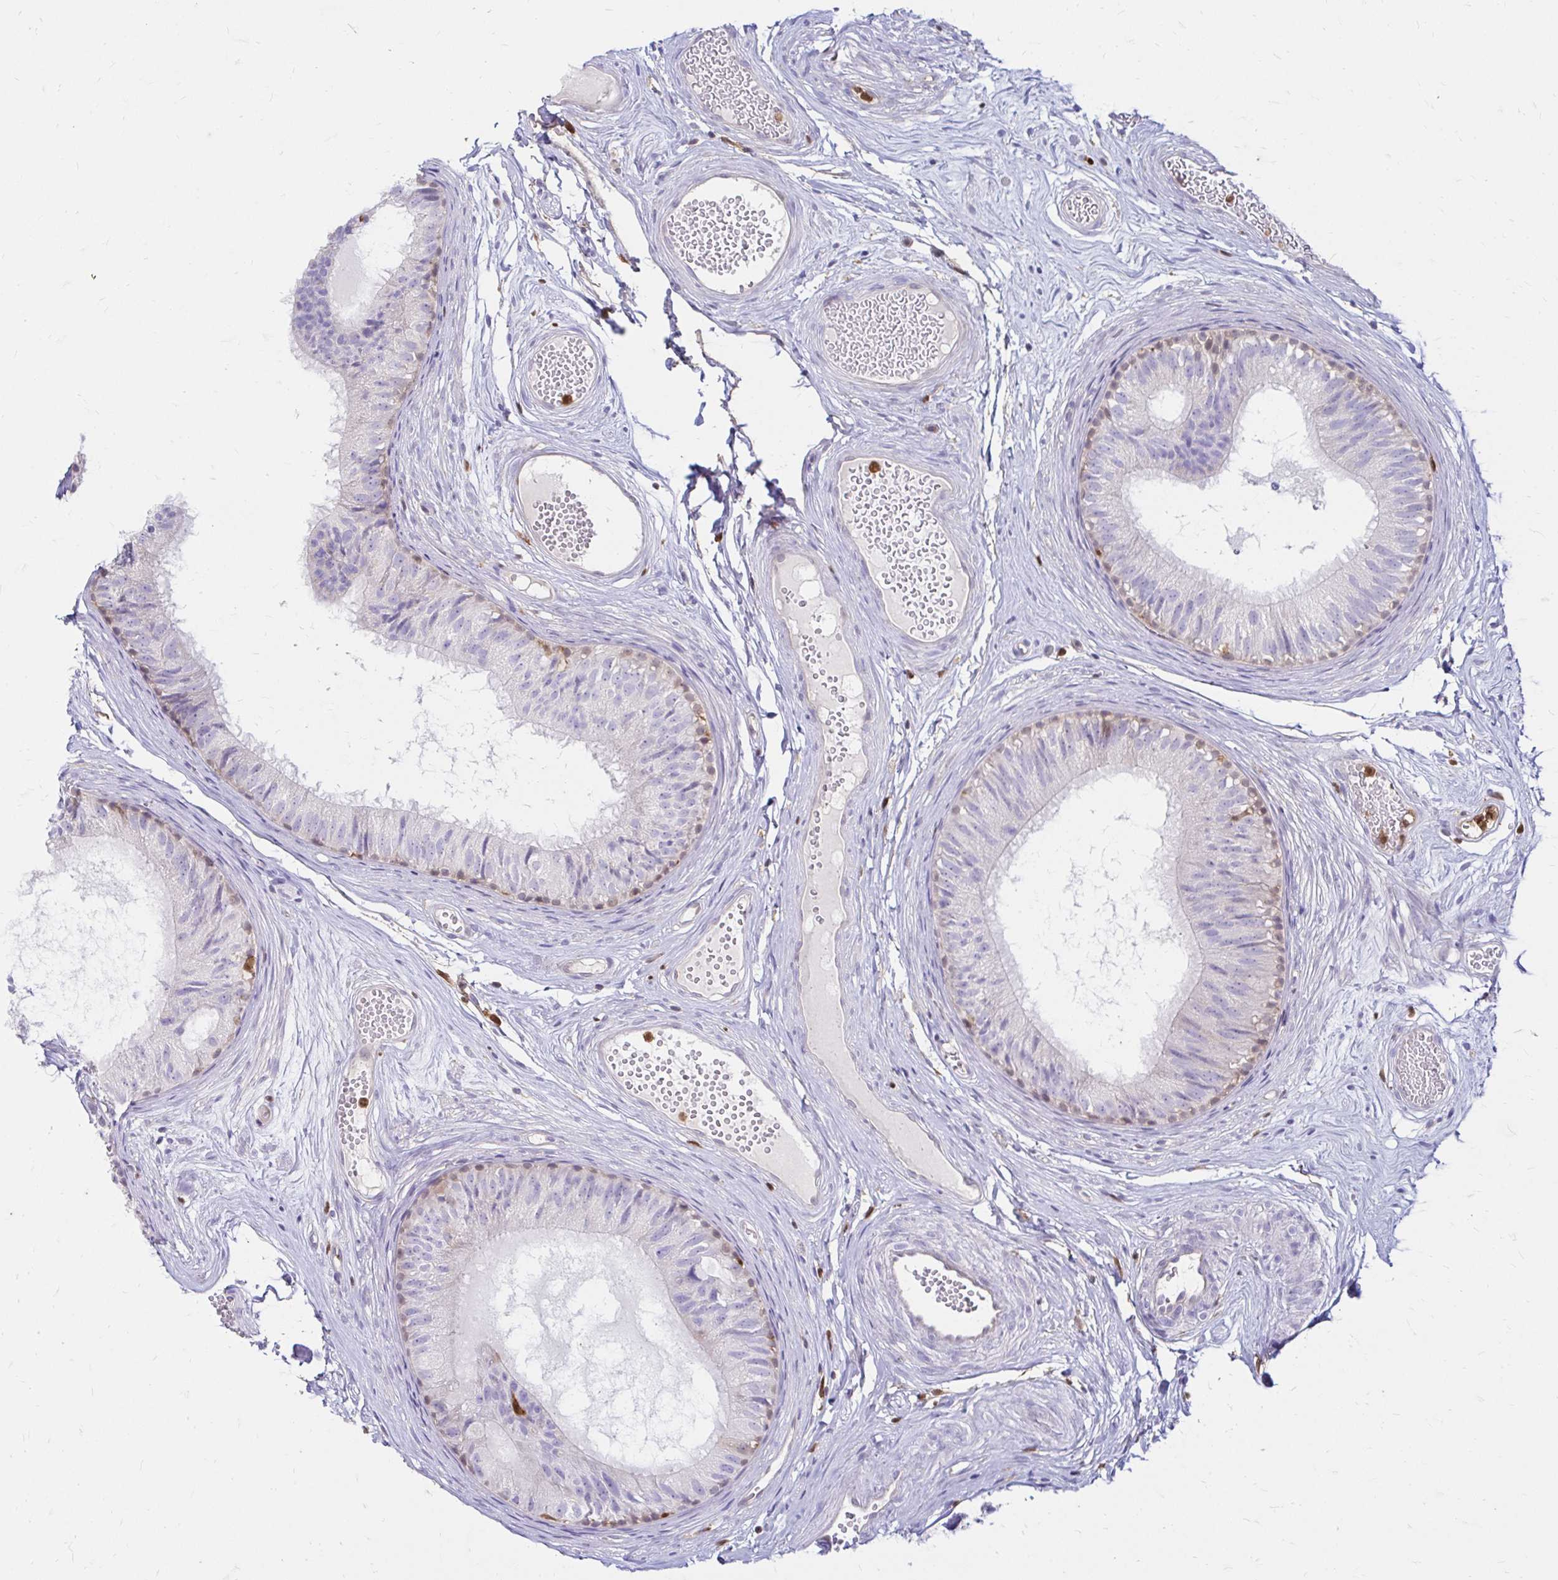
{"staining": {"intensity": "moderate", "quantity": "<25%", "location": "cytoplasmic/membranous,nuclear"}, "tissue": "epididymis", "cell_type": "Glandular cells", "image_type": "normal", "snomed": [{"axis": "morphology", "description": "Normal tissue, NOS"}, {"axis": "morphology", "description": "Seminoma, NOS"}, {"axis": "topography", "description": "Testis"}, {"axis": "topography", "description": "Epididymis"}], "caption": "Human epididymis stained for a protein (brown) displays moderate cytoplasmic/membranous,nuclear positive positivity in approximately <25% of glandular cells.", "gene": "PYCARD", "patient": {"sex": "male", "age": 34}}